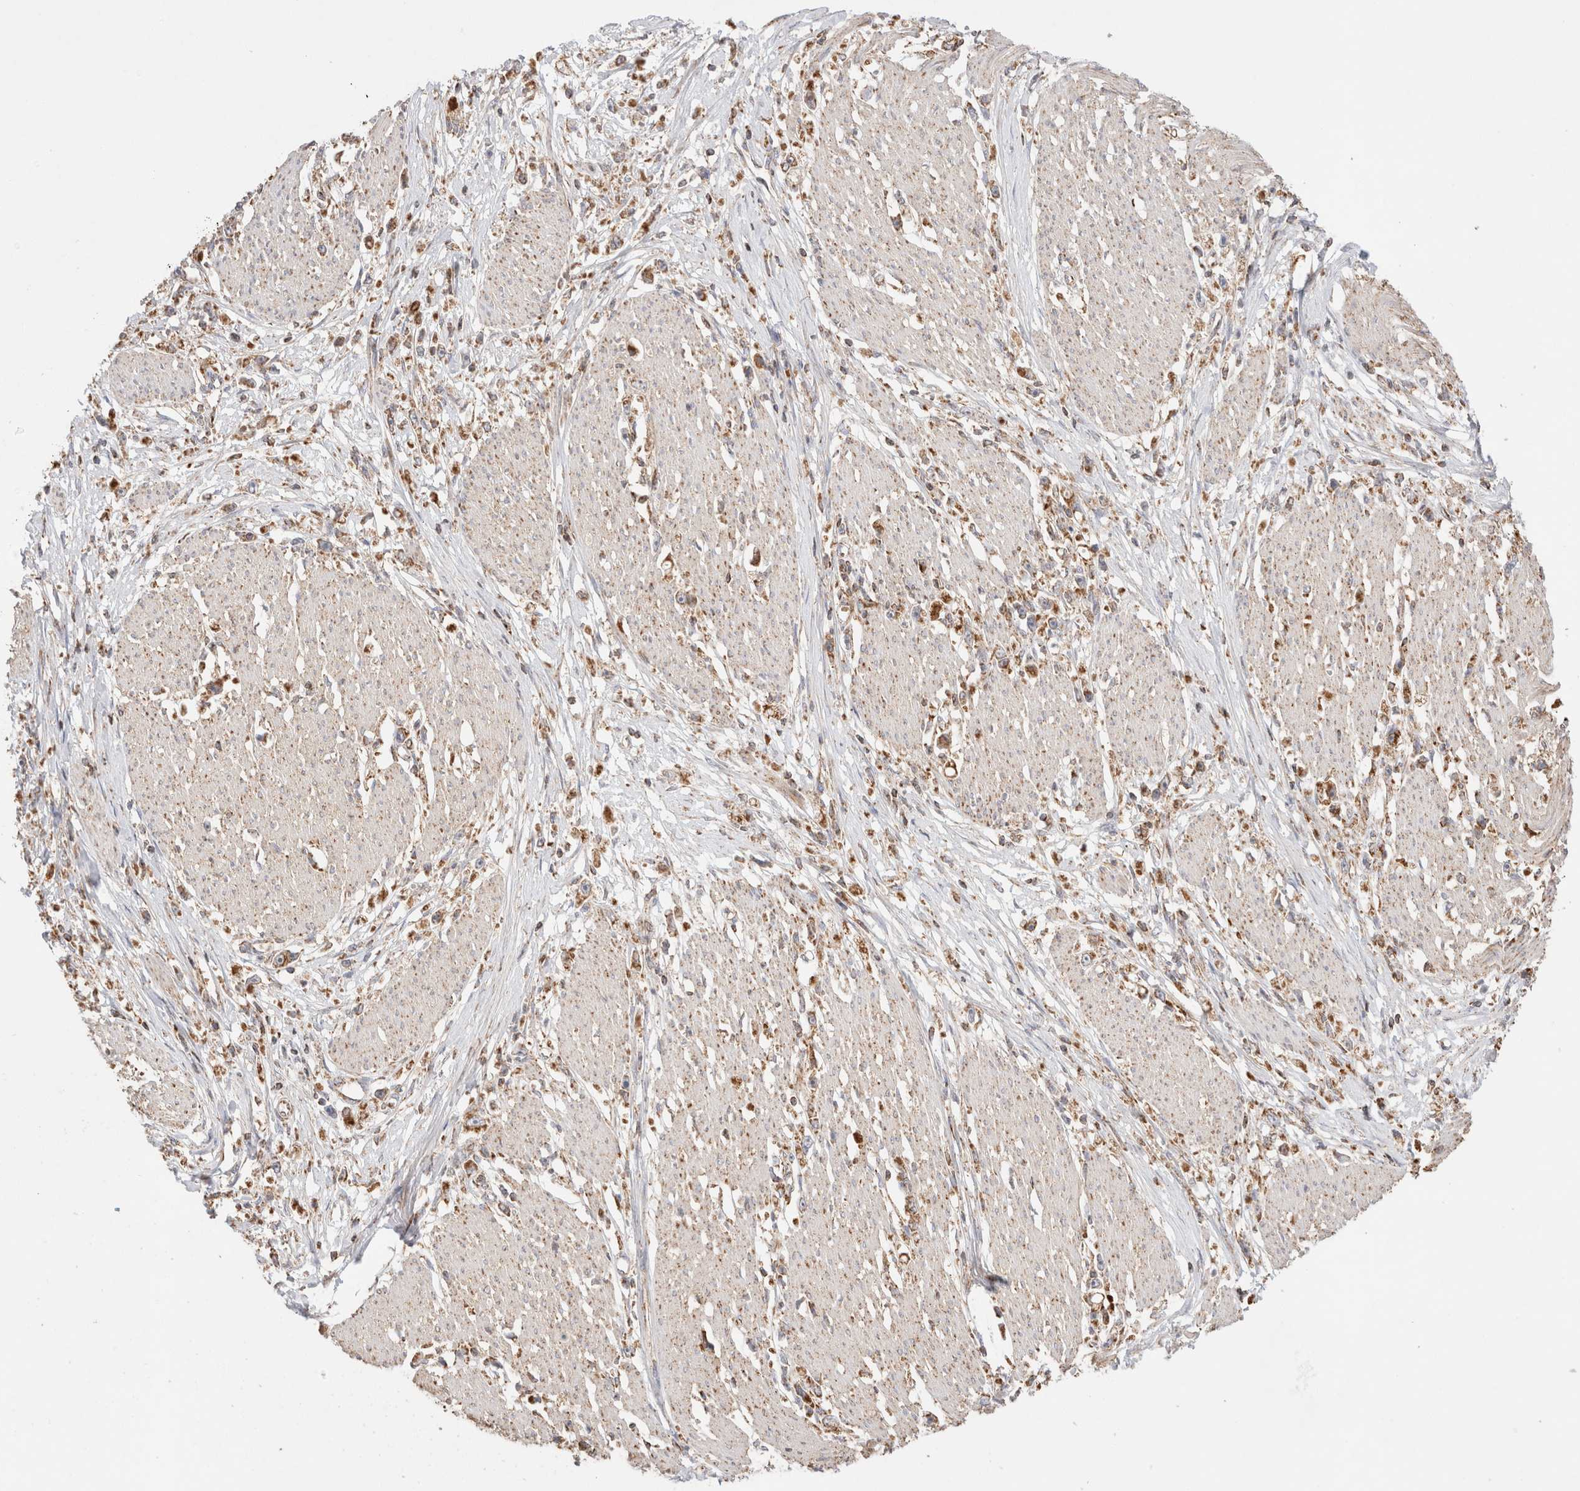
{"staining": {"intensity": "moderate", "quantity": ">75%", "location": "cytoplasmic/membranous"}, "tissue": "stomach cancer", "cell_type": "Tumor cells", "image_type": "cancer", "snomed": [{"axis": "morphology", "description": "Adenocarcinoma, NOS"}, {"axis": "topography", "description": "Stomach"}], "caption": "Stomach cancer (adenocarcinoma) tissue reveals moderate cytoplasmic/membranous positivity in about >75% of tumor cells, visualized by immunohistochemistry. (brown staining indicates protein expression, while blue staining denotes nuclei).", "gene": "TMPPE", "patient": {"sex": "female", "age": 59}}